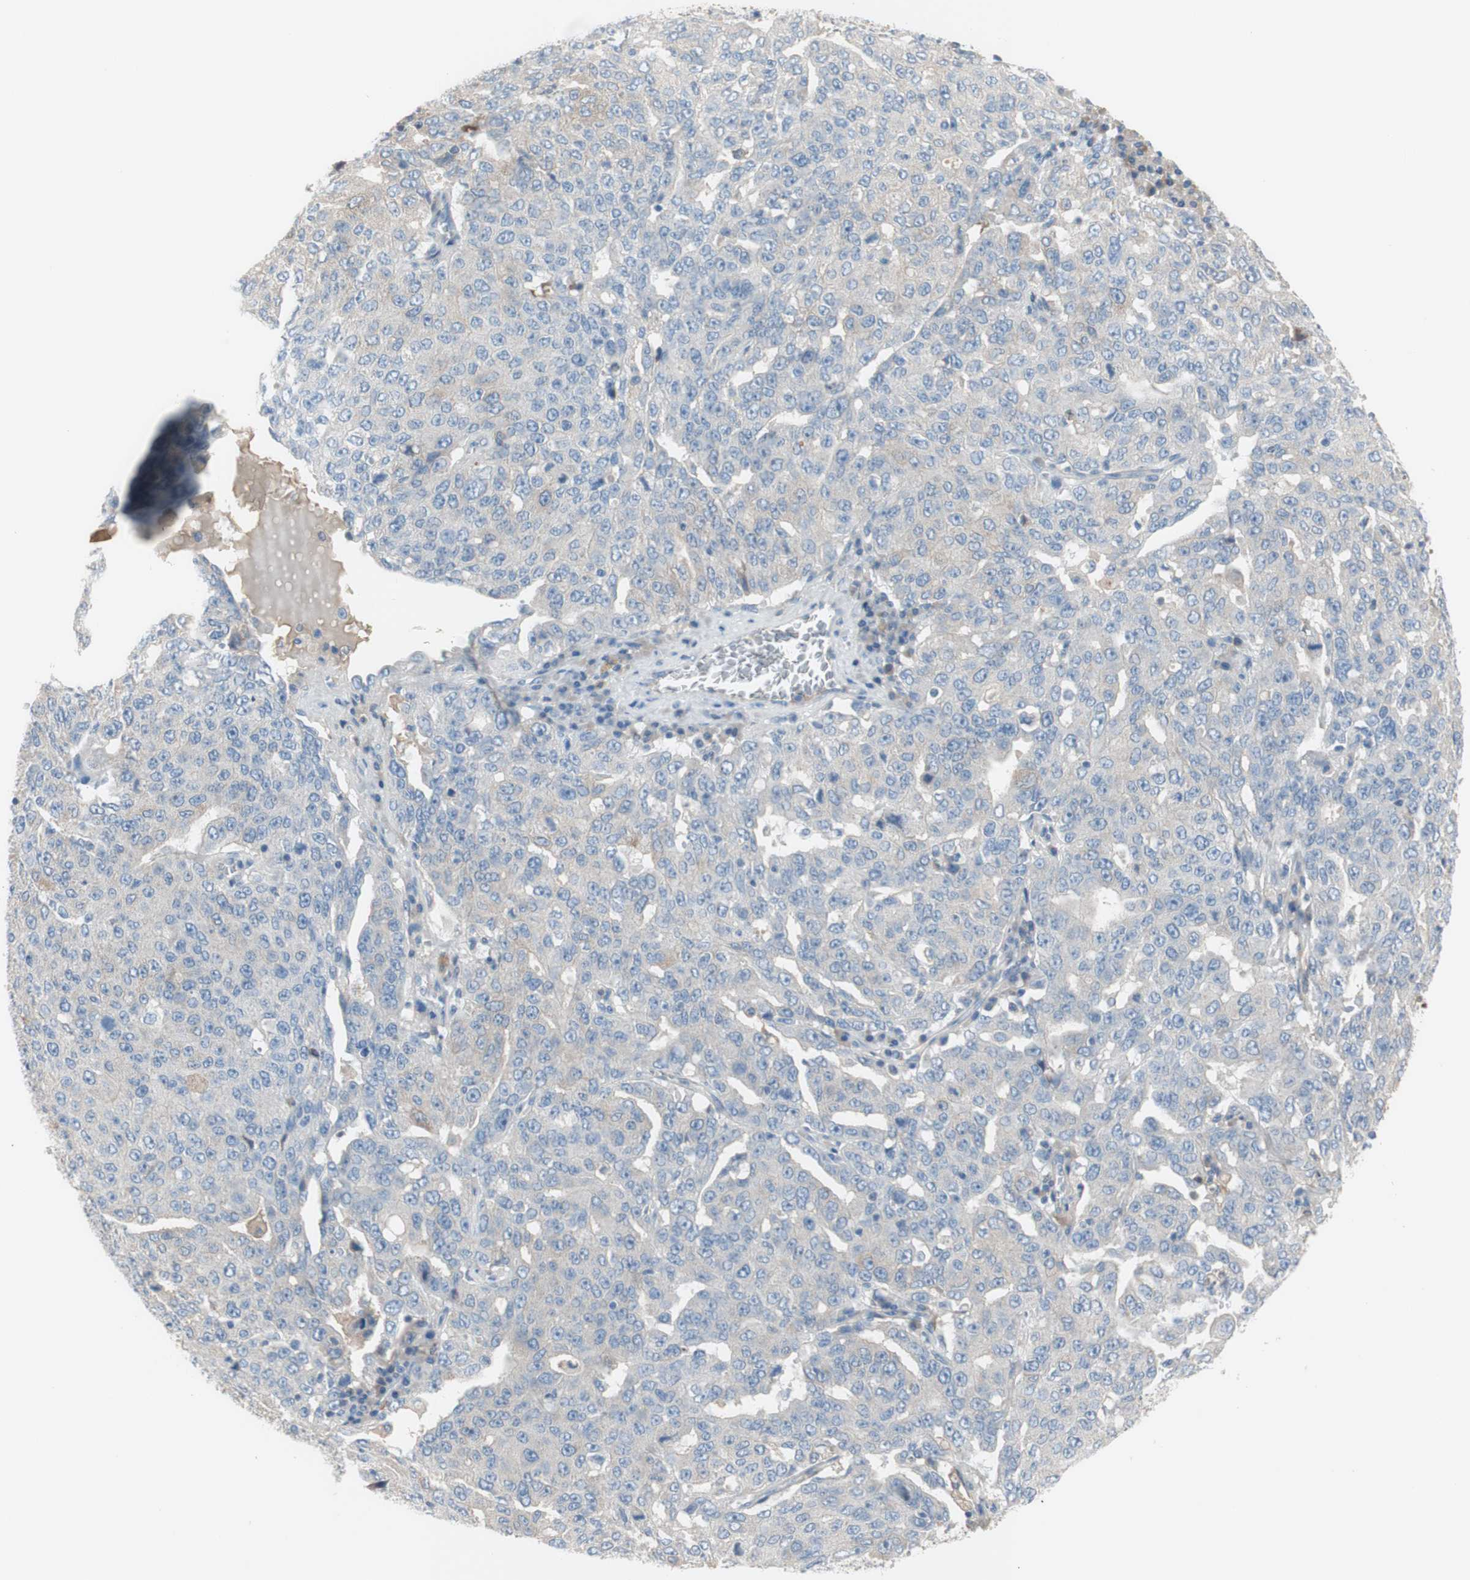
{"staining": {"intensity": "weak", "quantity": "<25%", "location": "cytoplasmic/membranous"}, "tissue": "ovarian cancer", "cell_type": "Tumor cells", "image_type": "cancer", "snomed": [{"axis": "morphology", "description": "Carcinoma, endometroid"}, {"axis": "topography", "description": "Ovary"}], "caption": "The immunohistochemistry image has no significant positivity in tumor cells of ovarian cancer tissue.", "gene": "FDFT1", "patient": {"sex": "female", "age": 62}}